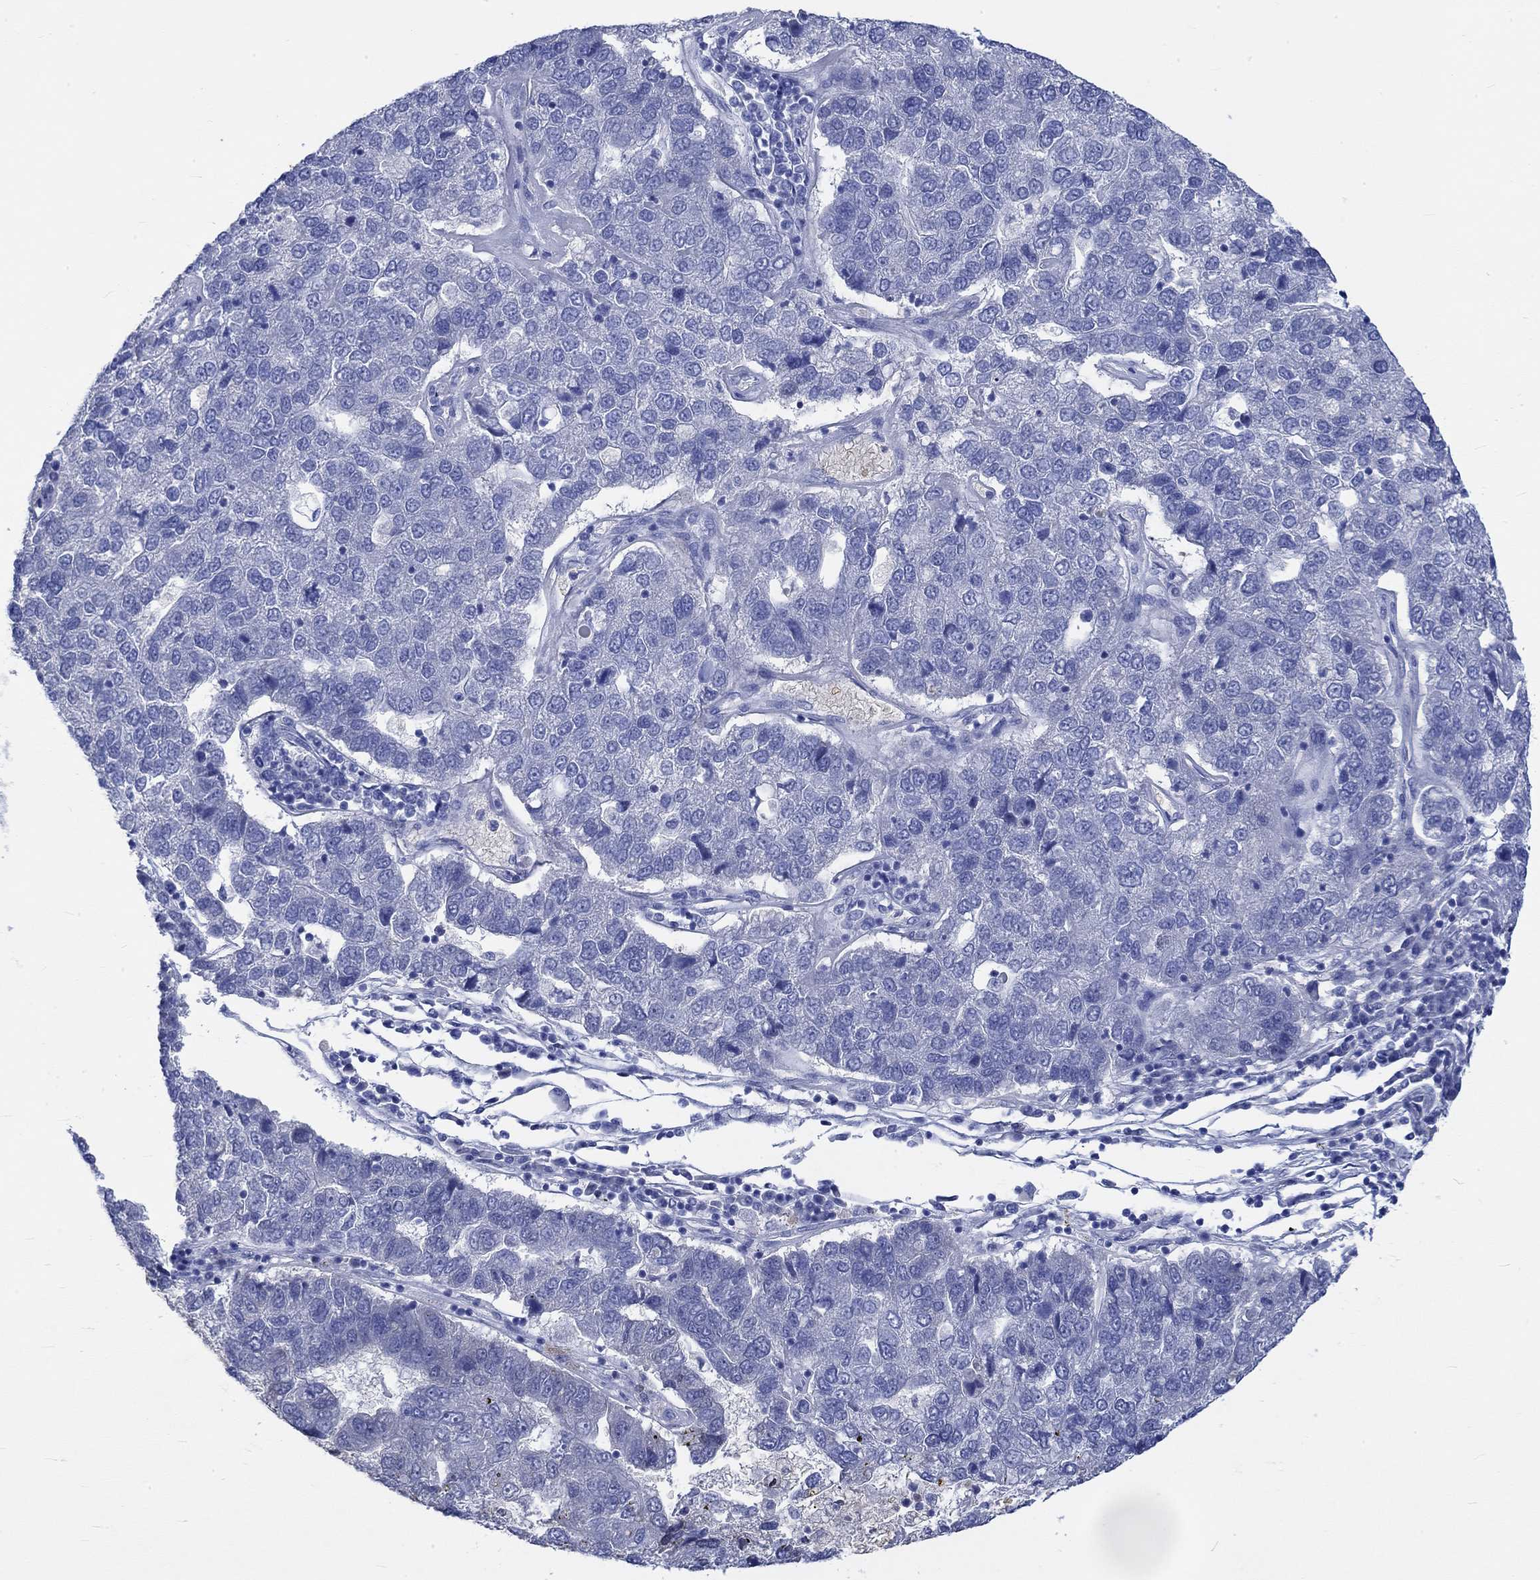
{"staining": {"intensity": "negative", "quantity": "none", "location": "none"}, "tissue": "pancreatic cancer", "cell_type": "Tumor cells", "image_type": "cancer", "snomed": [{"axis": "morphology", "description": "Adenocarcinoma, NOS"}, {"axis": "topography", "description": "Pancreas"}], "caption": "Image shows no significant protein expression in tumor cells of pancreatic cancer (adenocarcinoma).", "gene": "KCNA1", "patient": {"sex": "female", "age": 61}}